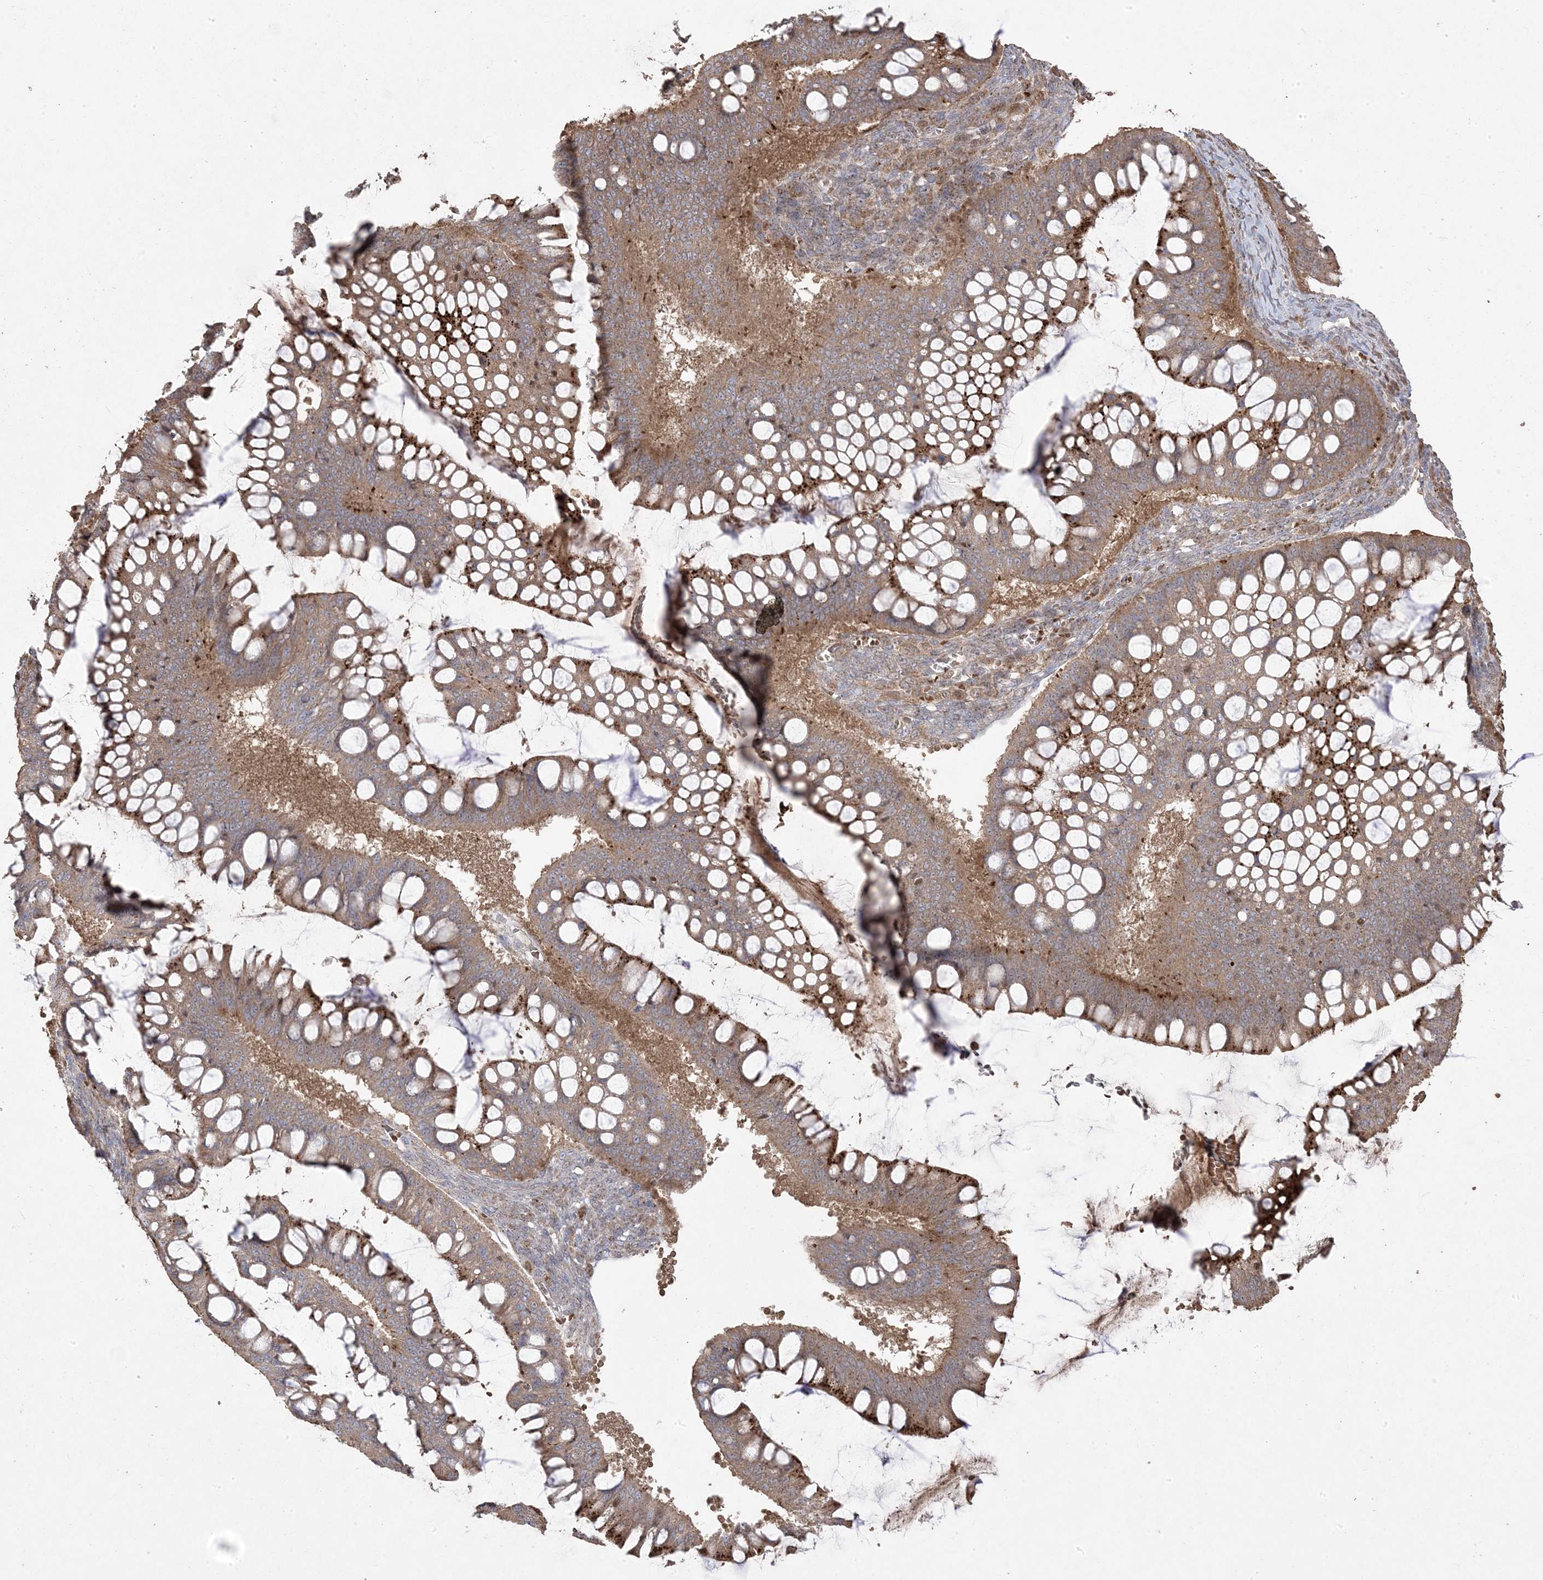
{"staining": {"intensity": "moderate", "quantity": ">75%", "location": "cytoplasmic/membranous"}, "tissue": "ovarian cancer", "cell_type": "Tumor cells", "image_type": "cancer", "snomed": [{"axis": "morphology", "description": "Cystadenocarcinoma, mucinous, NOS"}, {"axis": "topography", "description": "Ovary"}], "caption": "The histopathology image shows immunohistochemical staining of ovarian cancer. There is moderate cytoplasmic/membranous staining is seen in about >75% of tumor cells.", "gene": "PPOX", "patient": {"sex": "female", "age": 73}}